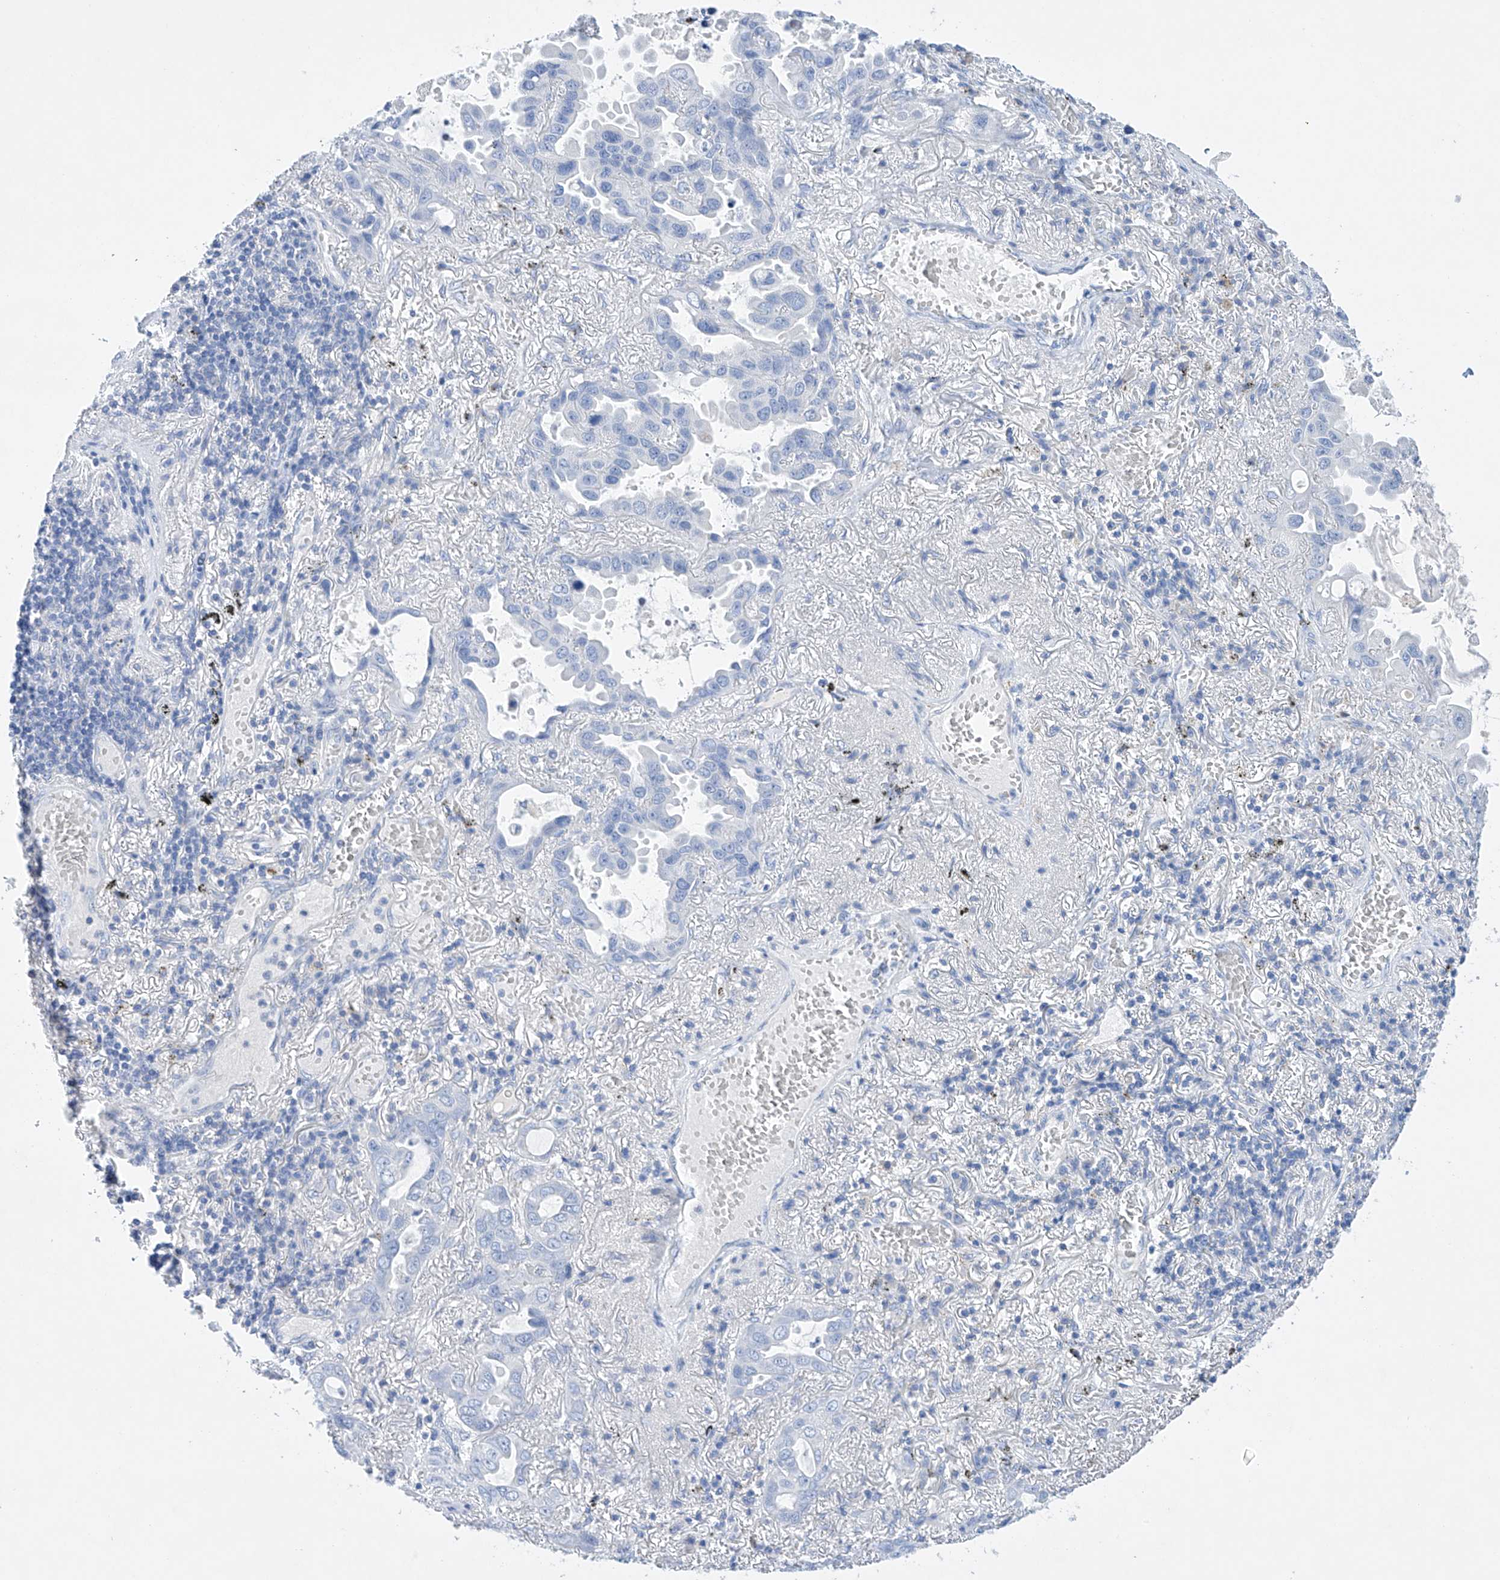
{"staining": {"intensity": "negative", "quantity": "none", "location": "none"}, "tissue": "lung cancer", "cell_type": "Tumor cells", "image_type": "cancer", "snomed": [{"axis": "morphology", "description": "Adenocarcinoma, NOS"}, {"axis": "topography", "description": "Lung"}], "caption": "Lung adenocarcinoma was stained to show a protein in brown. There is no significant staining in tumor cells.", "gene": "LURAP1", "patient": {"sex": "male", "age": 64}}